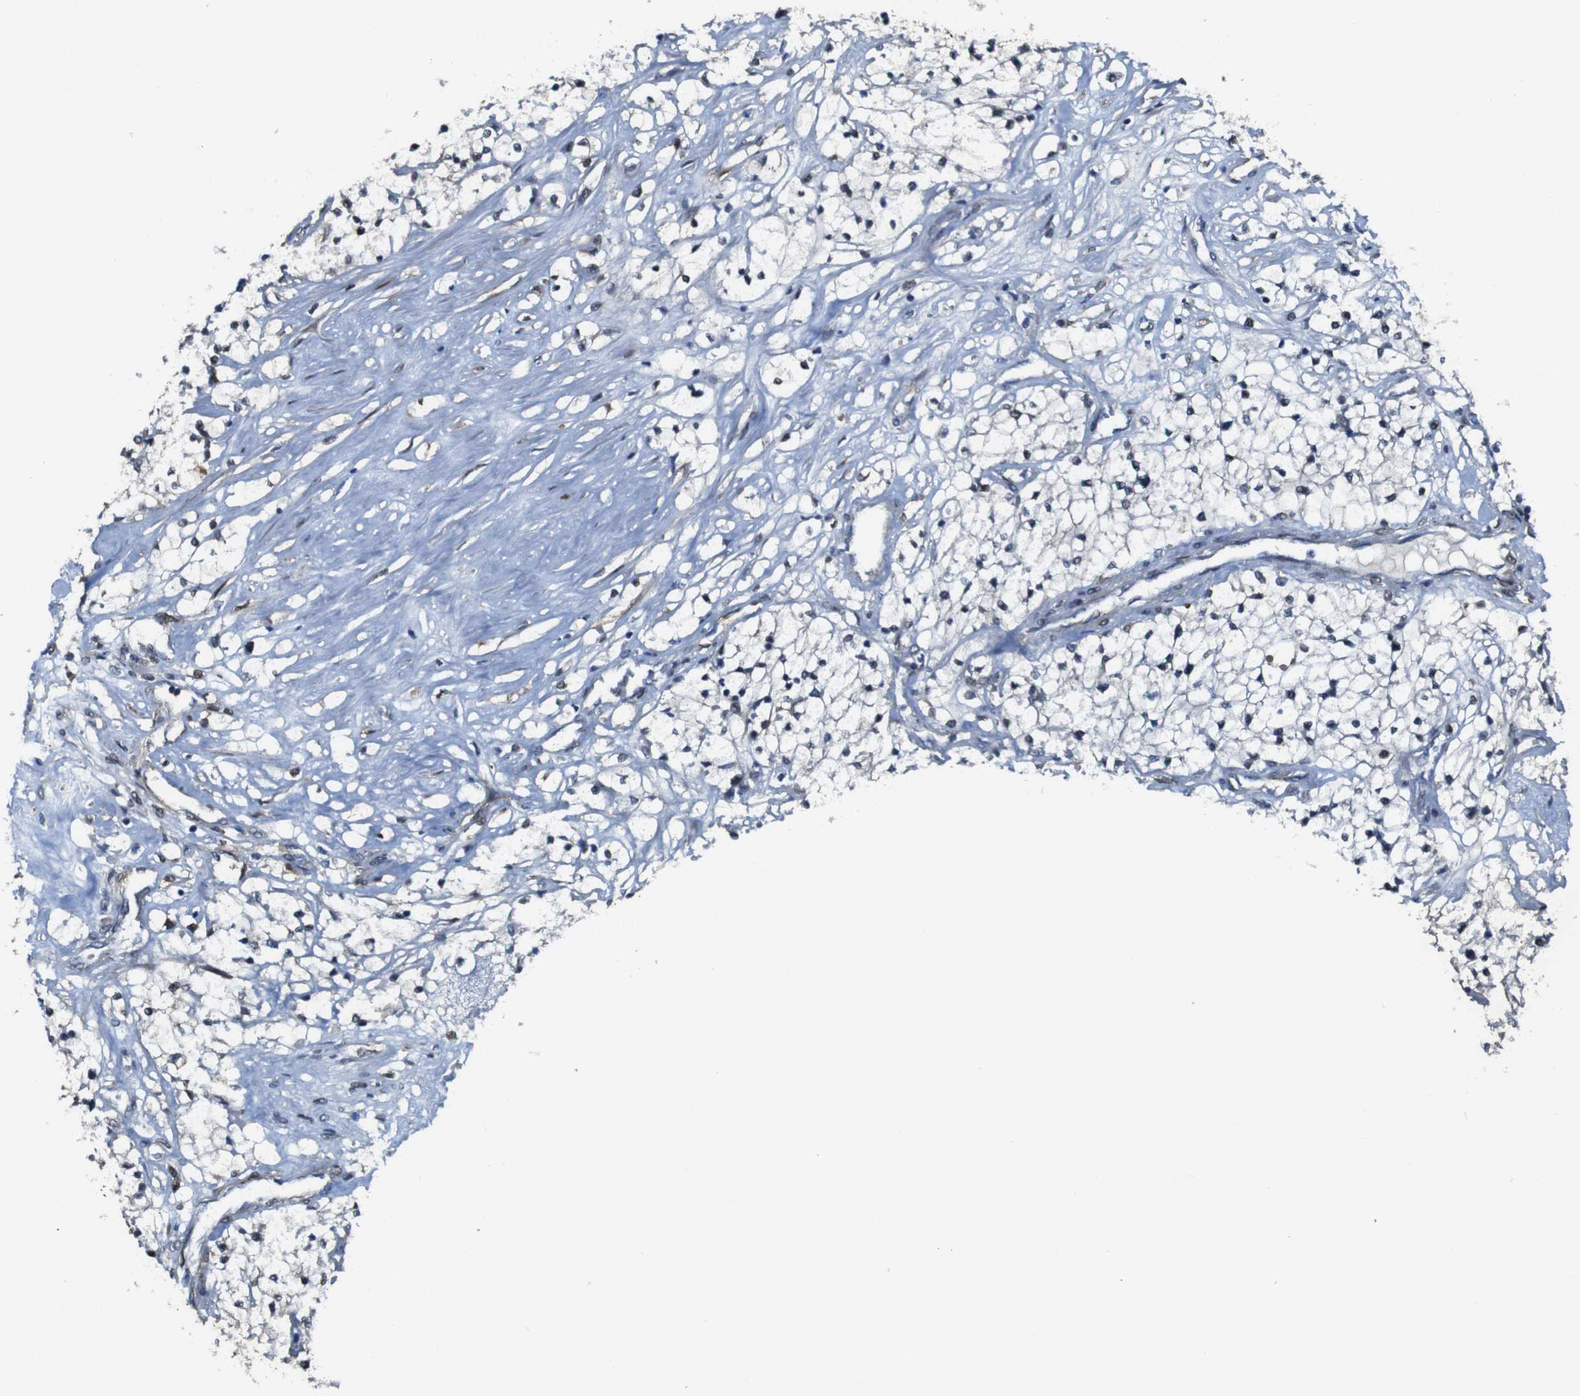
{"staining": {"intensity": "moderate", "quantity": "<25%", "location": "cytoplasmic/membranous,nuclear"}, "tissue": "renal cancer", "cell_type": "Tumor cells", "image_type": "cancer", "snomed": [{"axis": "morphology", "description": "Adenocarcinoma, NOS"}, {"axis": "topography", "description": "Kidney"}], "caption": "A high-resolution image shows immunohistochemistry staining of renal cancer, which demonstrates moderate cytoplasmic/membranous and nuclear expression in about <25% of tumor cells.", "gene": "PTGER4", "patient": {"sex": "male", "age": 68}}